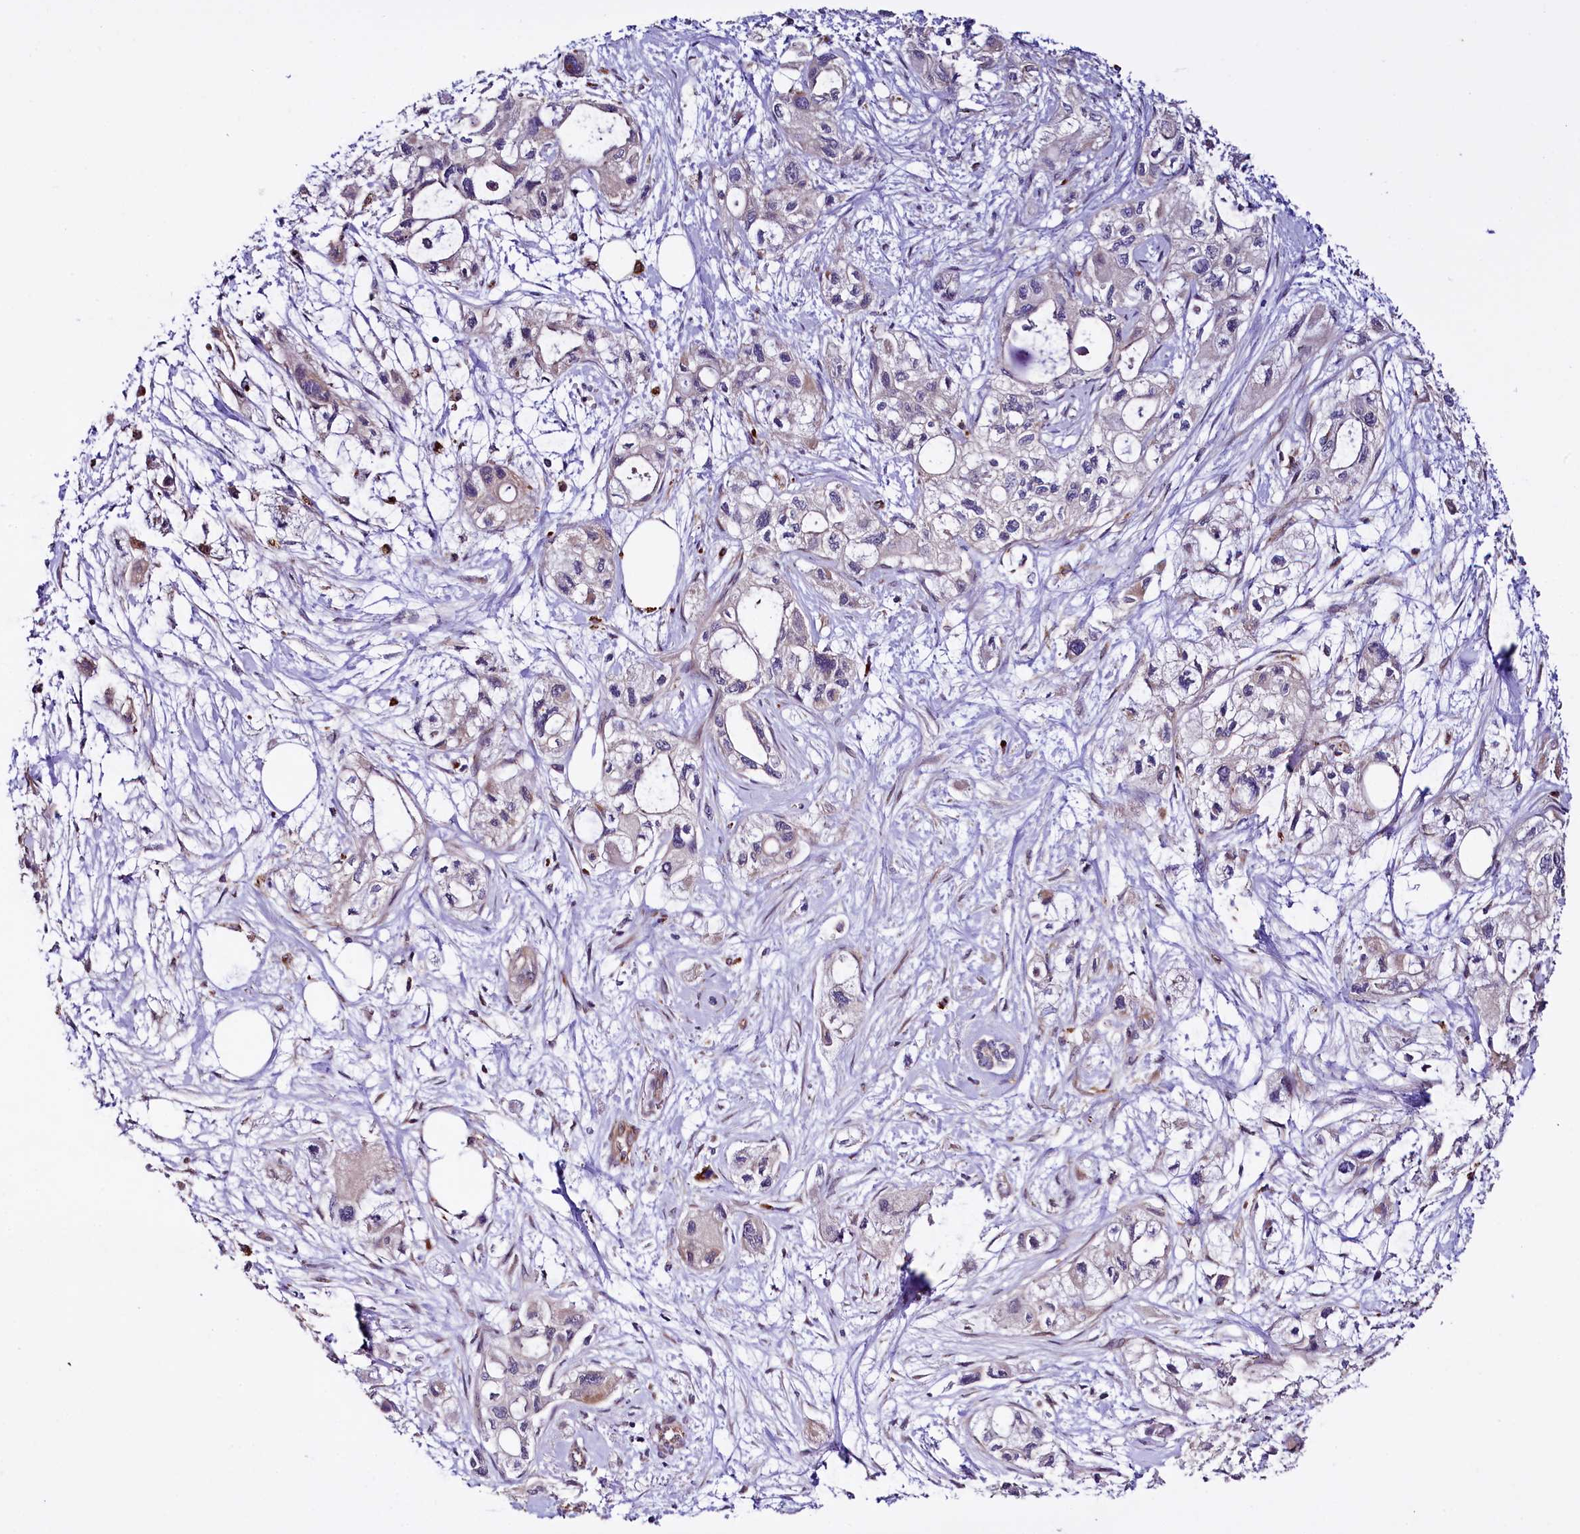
{"staining": {"intensity": "negative", "quantity": "none", "location": "none"}, "tissue": "pancreatic cancer", "cell_type": "Tumor cells", "image_type": "cancer", "snomed": [{"axis": "morphology", "description": "Adenocarcinoma, NOS"}, {"axis": "topography", "description": "Pancreas"}], "caption": "Immunohistochemistry (IHC) of human adenocarcinoma (pancreatic) exhibits no expression in tumor cells.", "gene": "TTC12", "patient": {"sex": "male", "age": 75}}